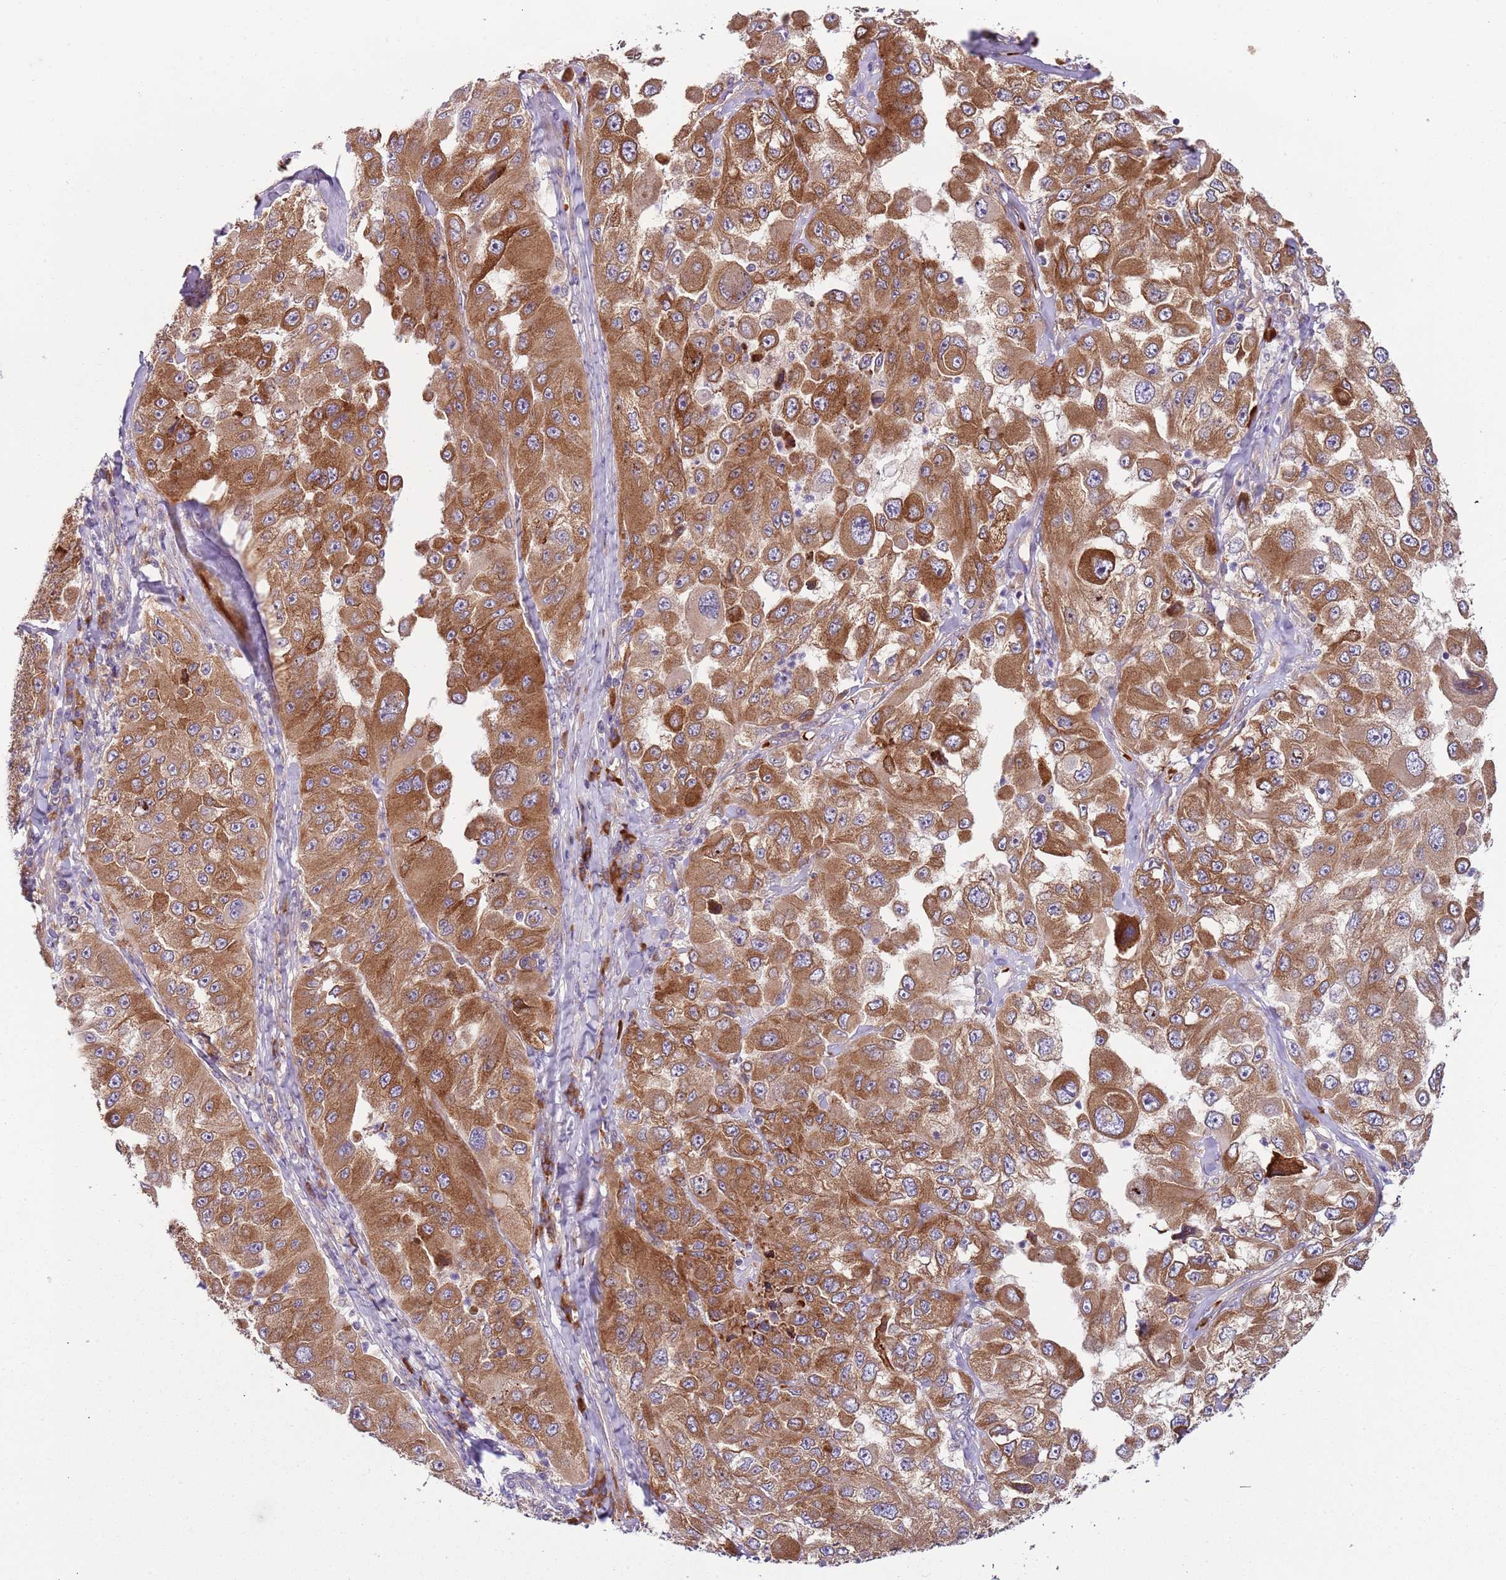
{"staining": {"intensity": "strong", "quantity": ">75%", "location": "cytoplasmic/membranous"}, "tissue": "melanoma", "cell_type": "Tumor cells", "image_type": "cancer", "snomed": [{"axis": "morphology", "description": "Malignant melanoma, Metastatic site"}, {"axis": "topography", "description": "Lymph node"}], "caption": "Tumor cells exhibit high levels of strong cytoplasmic/membranous expression in approximately >75% of cells in human melanoma. (DAB IHC with brightfield microscopy, high magnification).", "gene": "VWCE", "patient": {"sex": "male", "age": 62}}